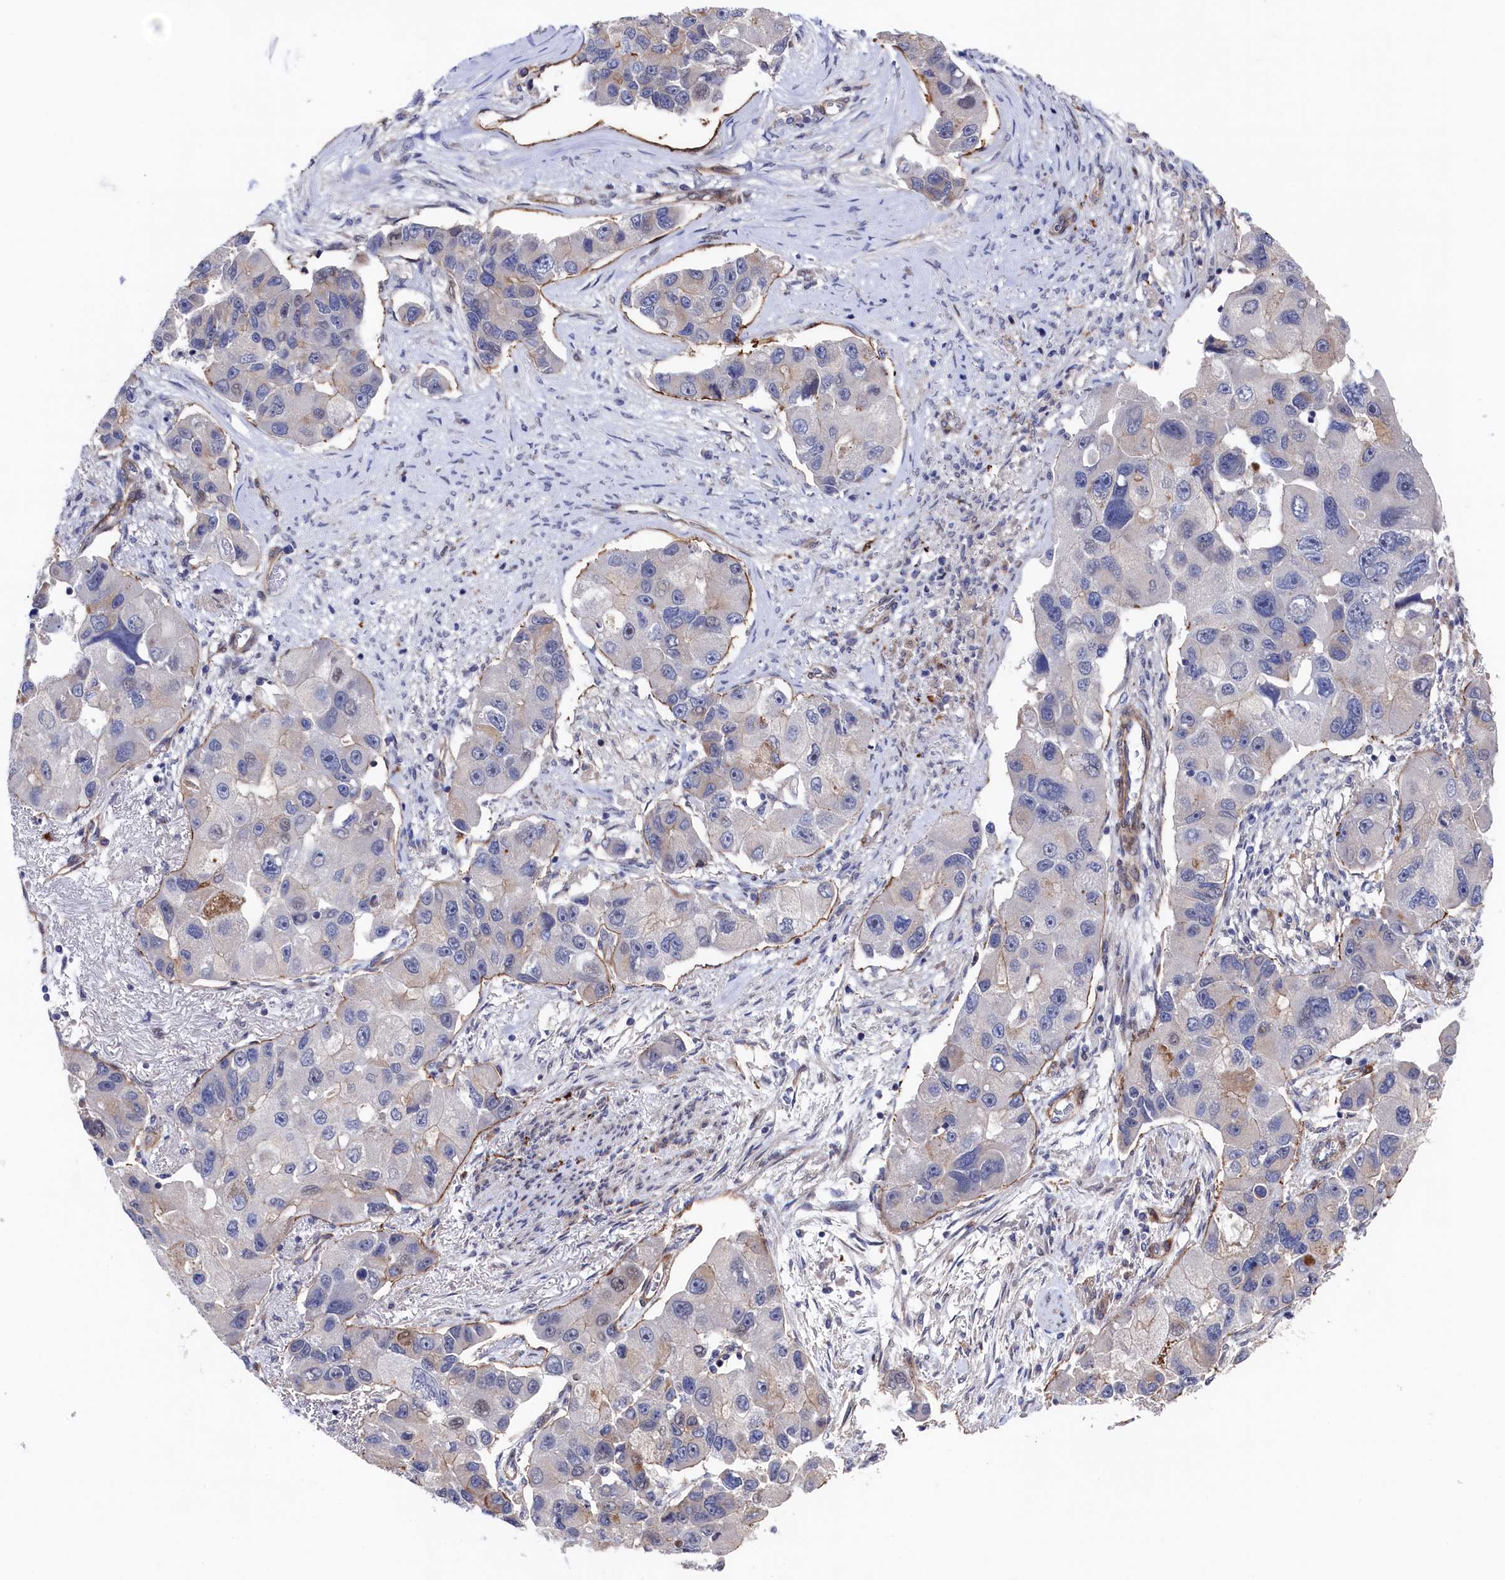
{"staining": {"intensity": "negative", "quantity": "none", "location": "none"}, "tissue": "lung cancer", "cell_type": "Tumor cells", "image_type": "cancer", "snomed": [{"axis": "morphology", "description": "Adenocarcinoma, NOS"}, {"axis": "topography", "description": "Lung"}], "caption": "A photomicrograph of lung cancer (adenocarcinoma) stained for a protein demonstrates no brown staining in tumor cells.", "gene": "ZNF891", "patient": {"sex": "female", "age": 54}}